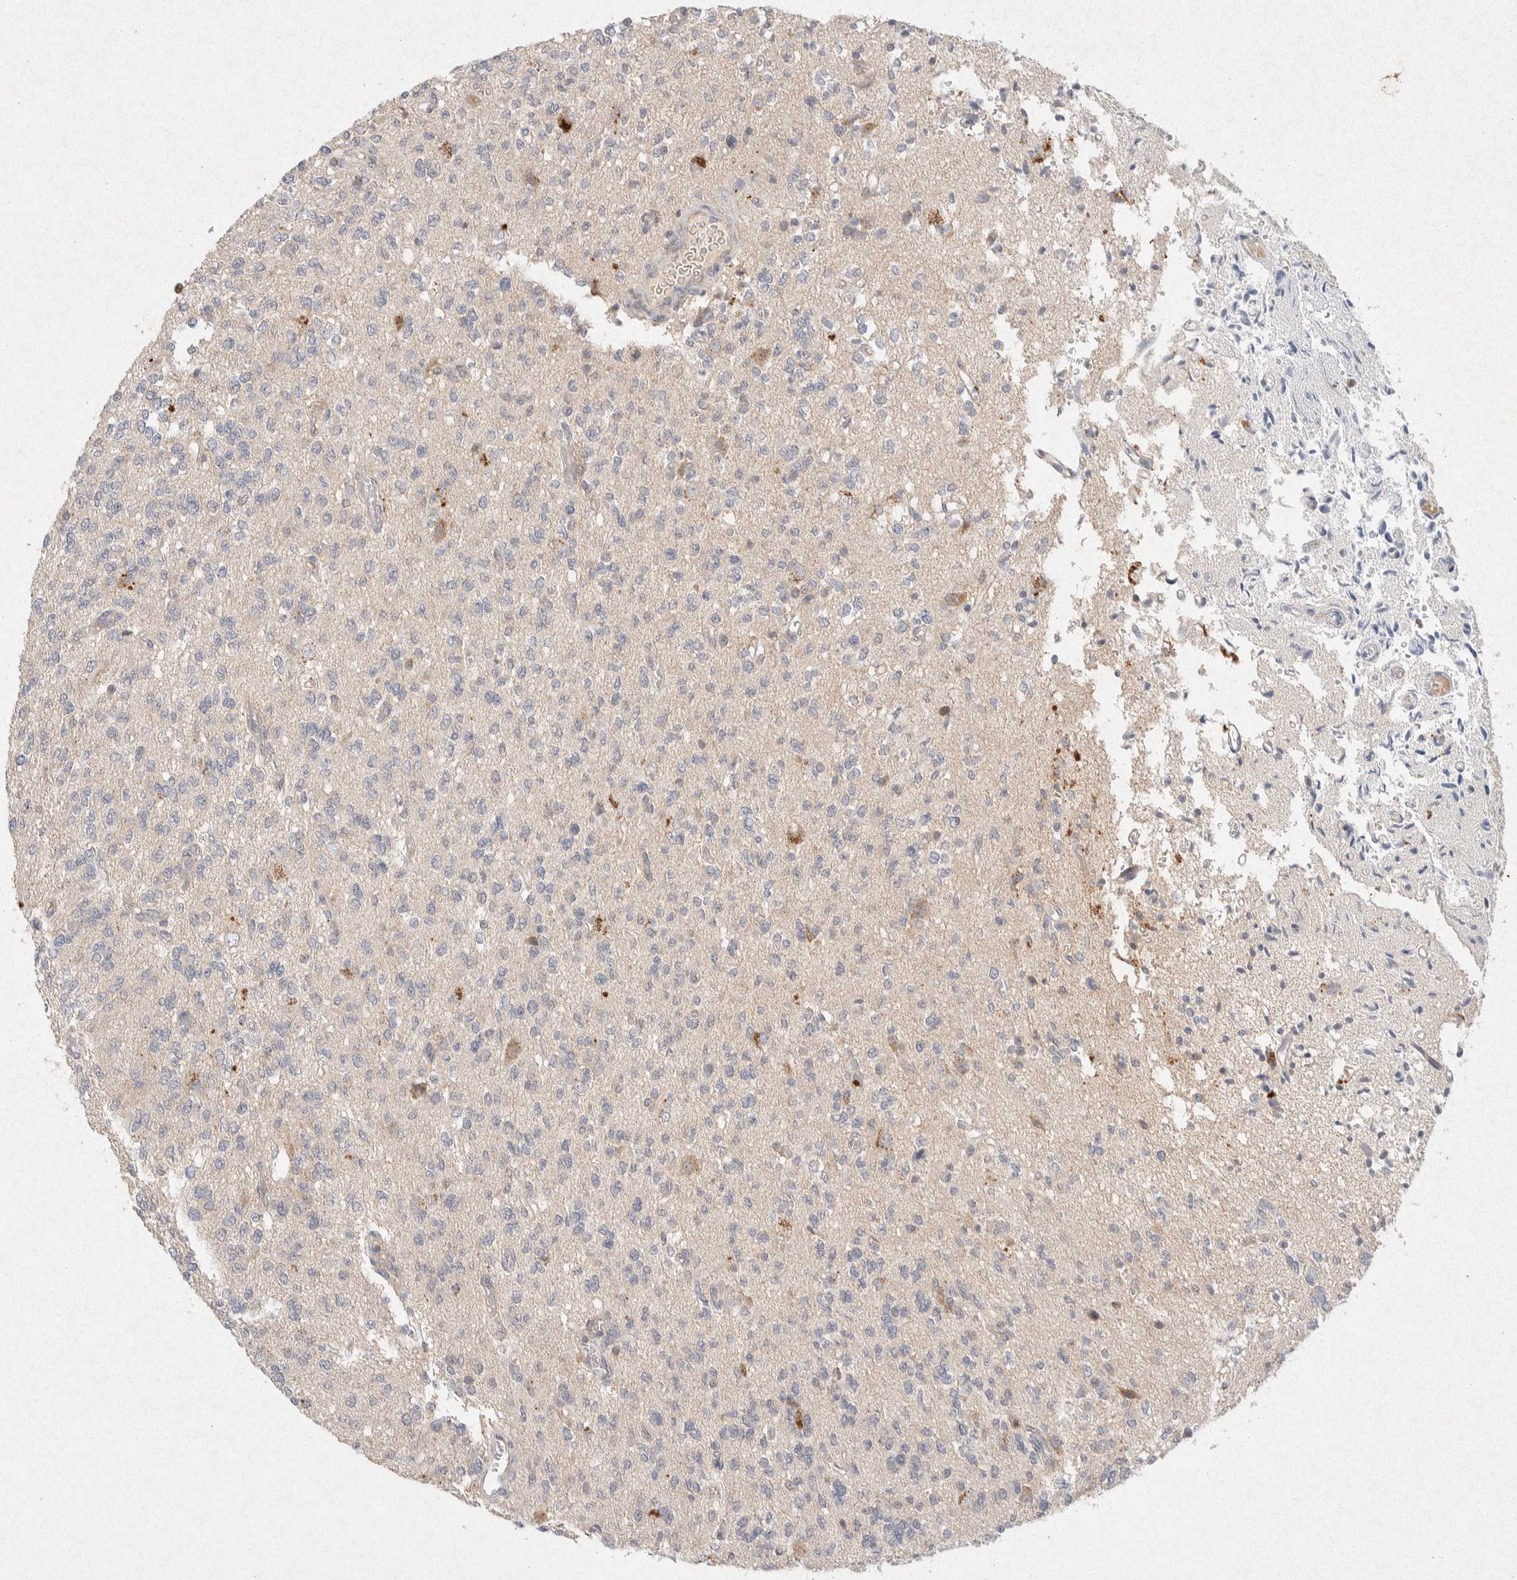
{"staining": {"intensity": "weak", "quantity": "<25%", "location": "cytoplasmic/membranous"}, "tissue": "glioma", "cell_type": "Tumor cells", "image_type": "cancer", "snomed": [{"axis": "morphology", "description": "Glioma, malignant, Low grade"}, {"axis": "topography", "description": "Brain"}], "caption": "Tumor cells show no significant protein expression in low-grade glioma (malignant).", "gene": "GNAI1", "patient": {"sex": "male", "age": 38}}